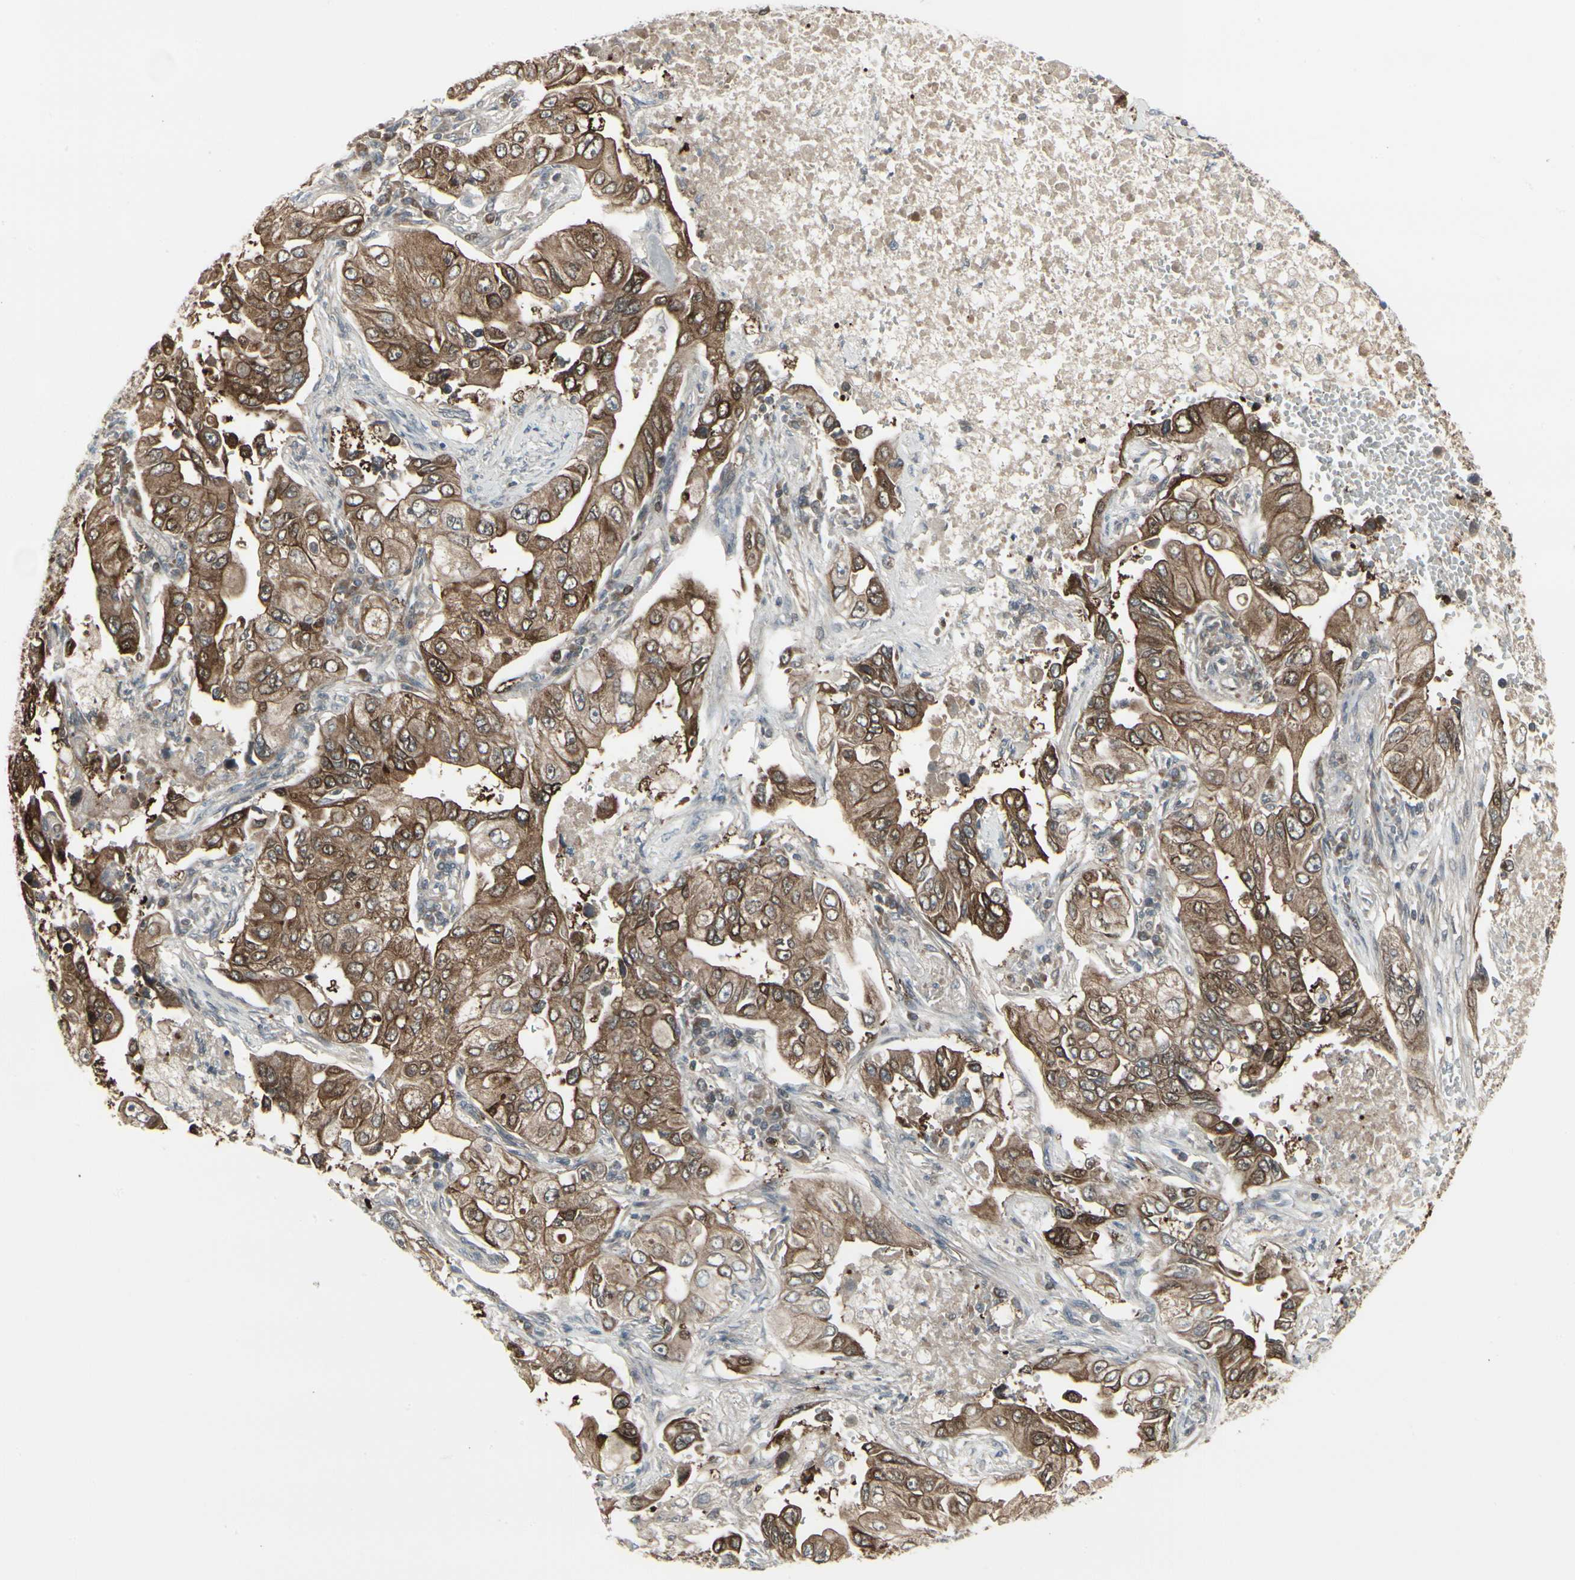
{"staining": {"intensity": "moderate", "quantity": ">75%", "location": "cytoplasmic/membranous"}, "tissue": "lung cancer", "cell_type": "Tumor cells", "image_type": "cancer", "snomed": [{"axis": "morphology", "description": "Adenocarcinoma, NOS"}, {"axis": "topography", "description": "Lung"}], "caption": "Immunohistochemistry micrograph of human lung adenocarcinoma stained for a protein (brown), which exhibits medium levels of moderate cytoplasmic/membranous expression in approximately >75% of tumor cells.", "gene": "IGFBP6", "patient": {"sex": "male", "age": 84}}